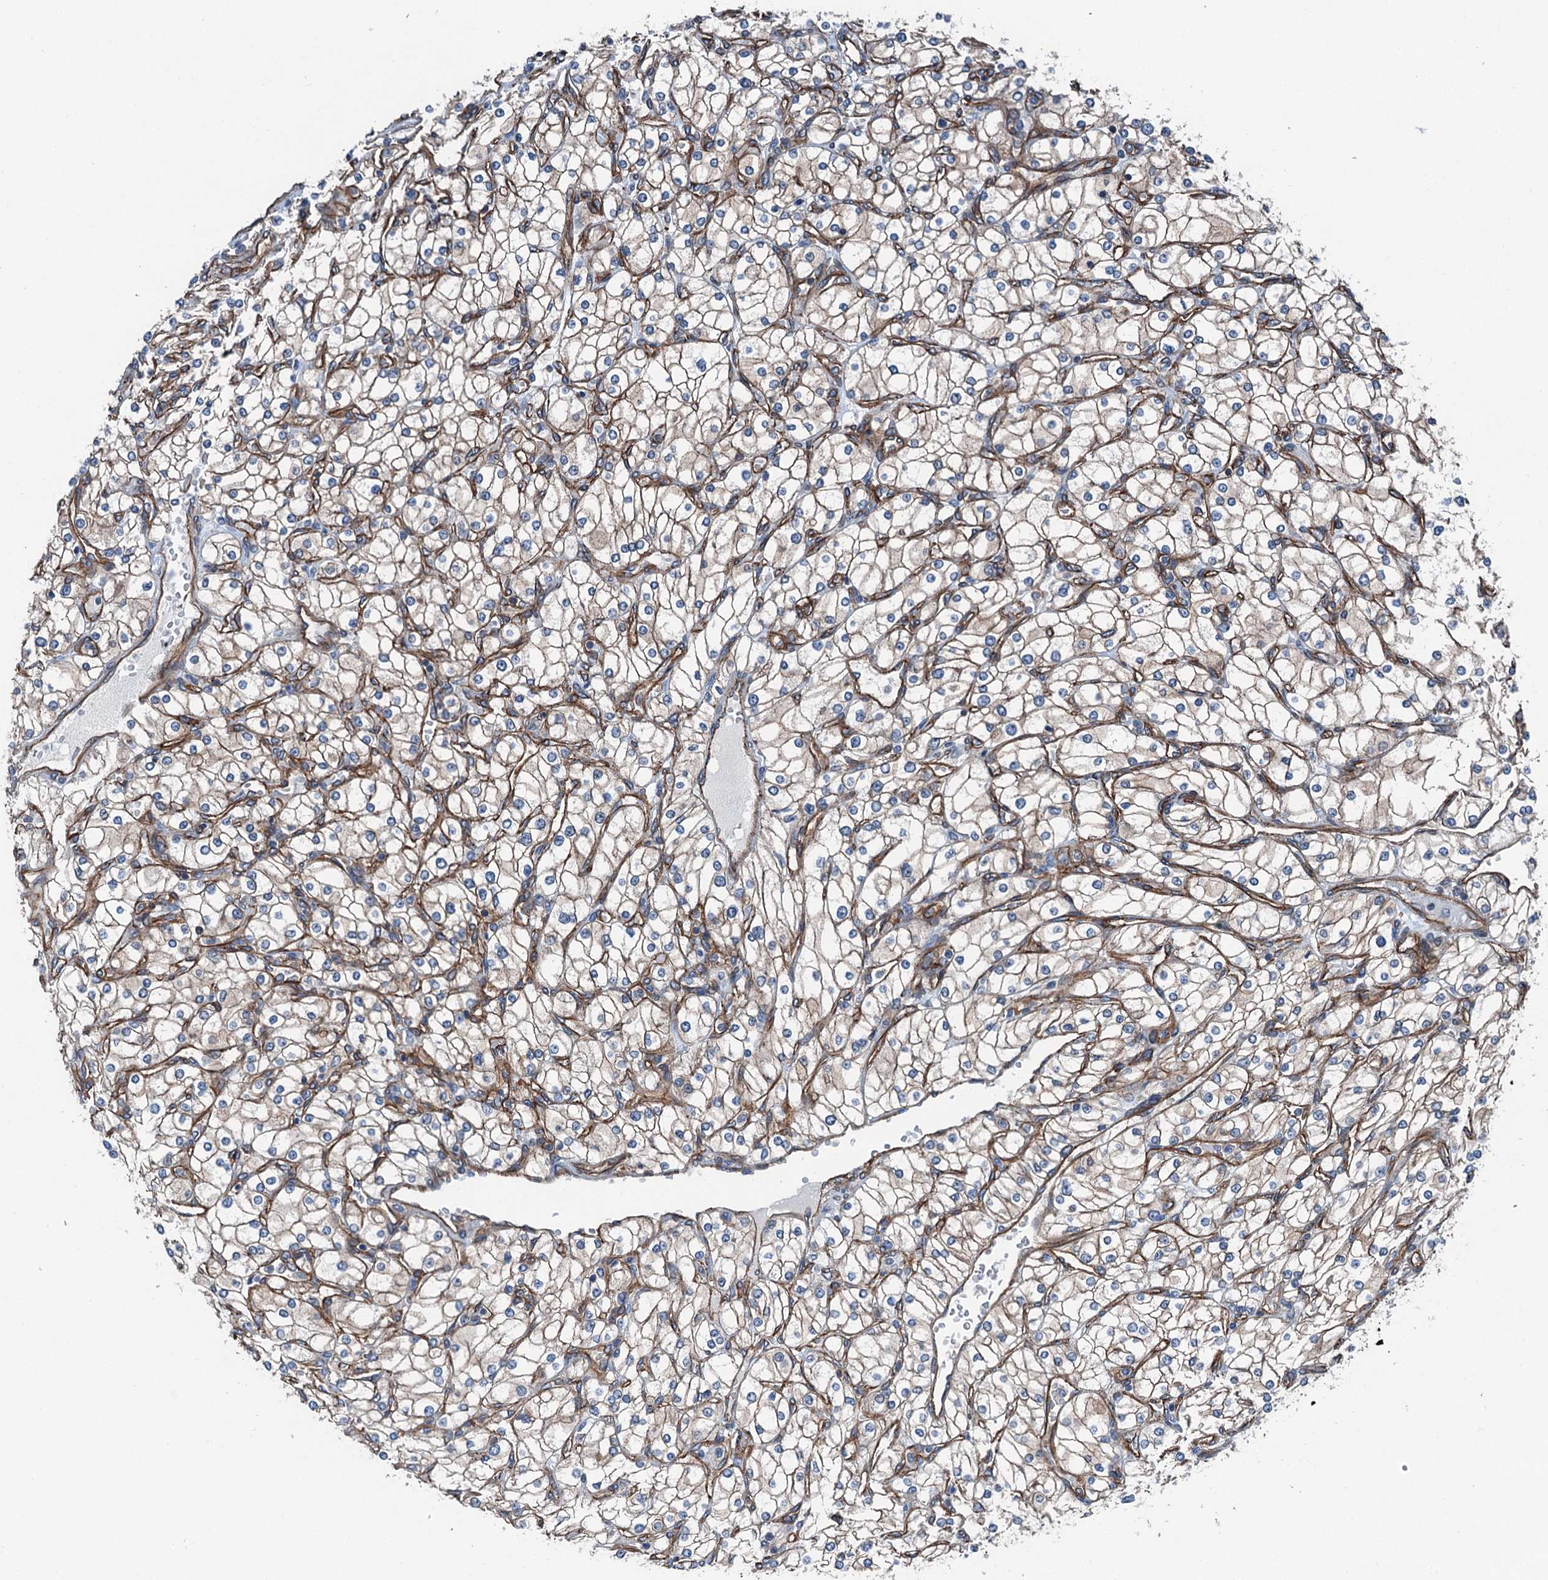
{"staining": {"intensity": "moderate", "quantity": ">75%", "location": "cytoplasmic/membranous"}, "tissue": "renal cancer", "cell_type": "Tumor cells", "image_type": "cancer", "snomed": [{"axis": "morphology", "description": "Adenocarcinoma, NOS"}, {"axis": "topography", "description": "Kidney"}], "caption": "Immunohistochemistry photomicrograph of human adenocarcinoma (renal) stained for a protein (brown), which demonstrates medium levels of moderate cytoplasmic/membranous staining in approximately >75% of tumor cells.", "gene": "NMRAL1", "patient": {"sex": "male", "age": 80}}